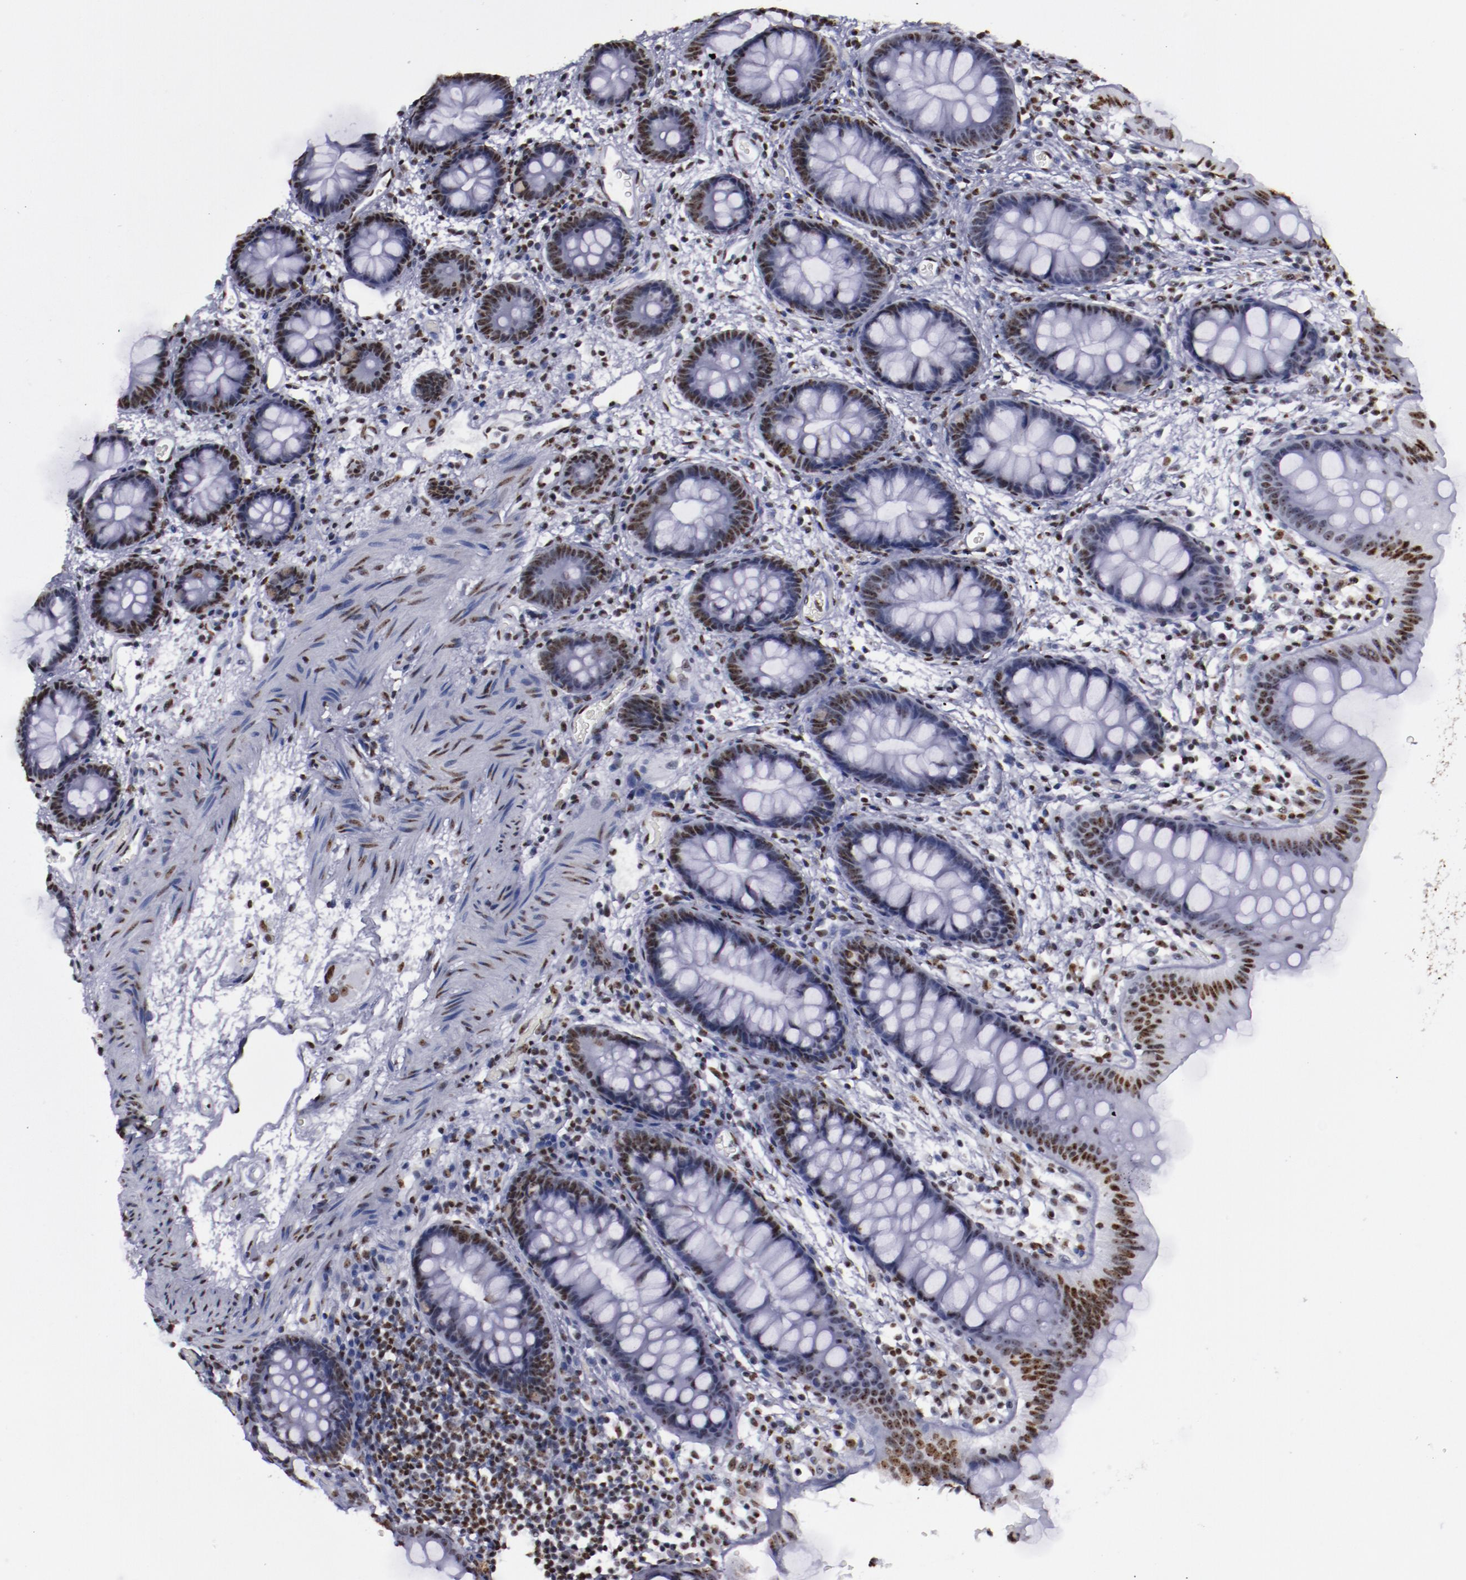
{"staining": {"intensity": "negative", "quantity": "none", "location": "none"}, "tissue": "colon", "cell_type": "Endothelial cells", "image_type": "normal", "snomed": [{"axis": "morphology", "description": "Normal tissue, NOS"}, {"axis": "topography", "description": "Smooth muscle"}, {"axis": "topography", "description": "Colon"}], "caption": "Endothelial cells are negative for protein expression in unremarkable human colon. (IHC, brightfield microscopy, high magnification).", "gene": "HNRNPA1L3", "patient": {"sex": "male", "age": 67}}